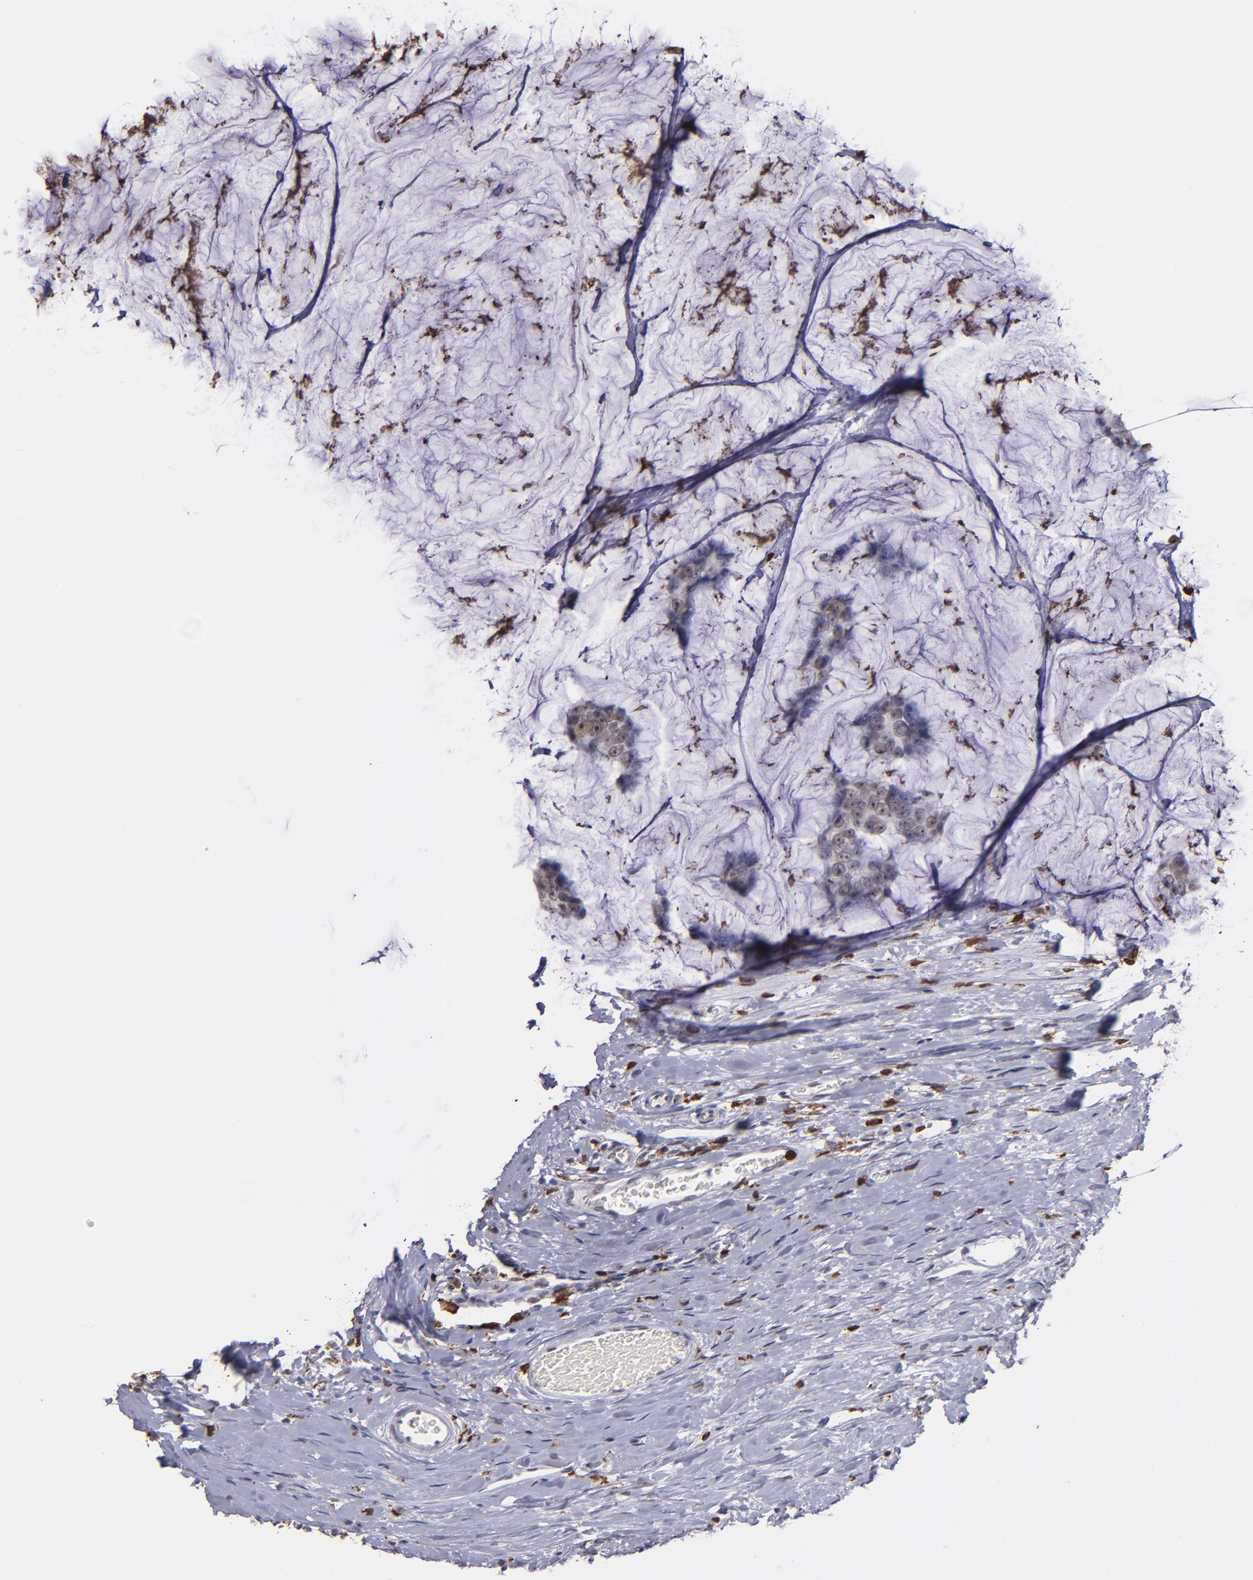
{"staining": {"intensity": "negative", "quantity": "none", "location": "none"}, "tissue": "breast cancer", "cell_type": "Tumor cells", "image_type": "cancer", "snomed": [{"axis": "morphology", "description": "Normal tissue, NOS"}, {"axis": "morphology", "description": "Duct carcinoma"}, {"axis": "topography", "description": "Breast"}], "caption": "Photomicrograph shows no significant protein expression in tumor cells of breast invasive ductal carcinoma.", "gene": "NCF2", "patient": {"sex": "female", "age": 50}}